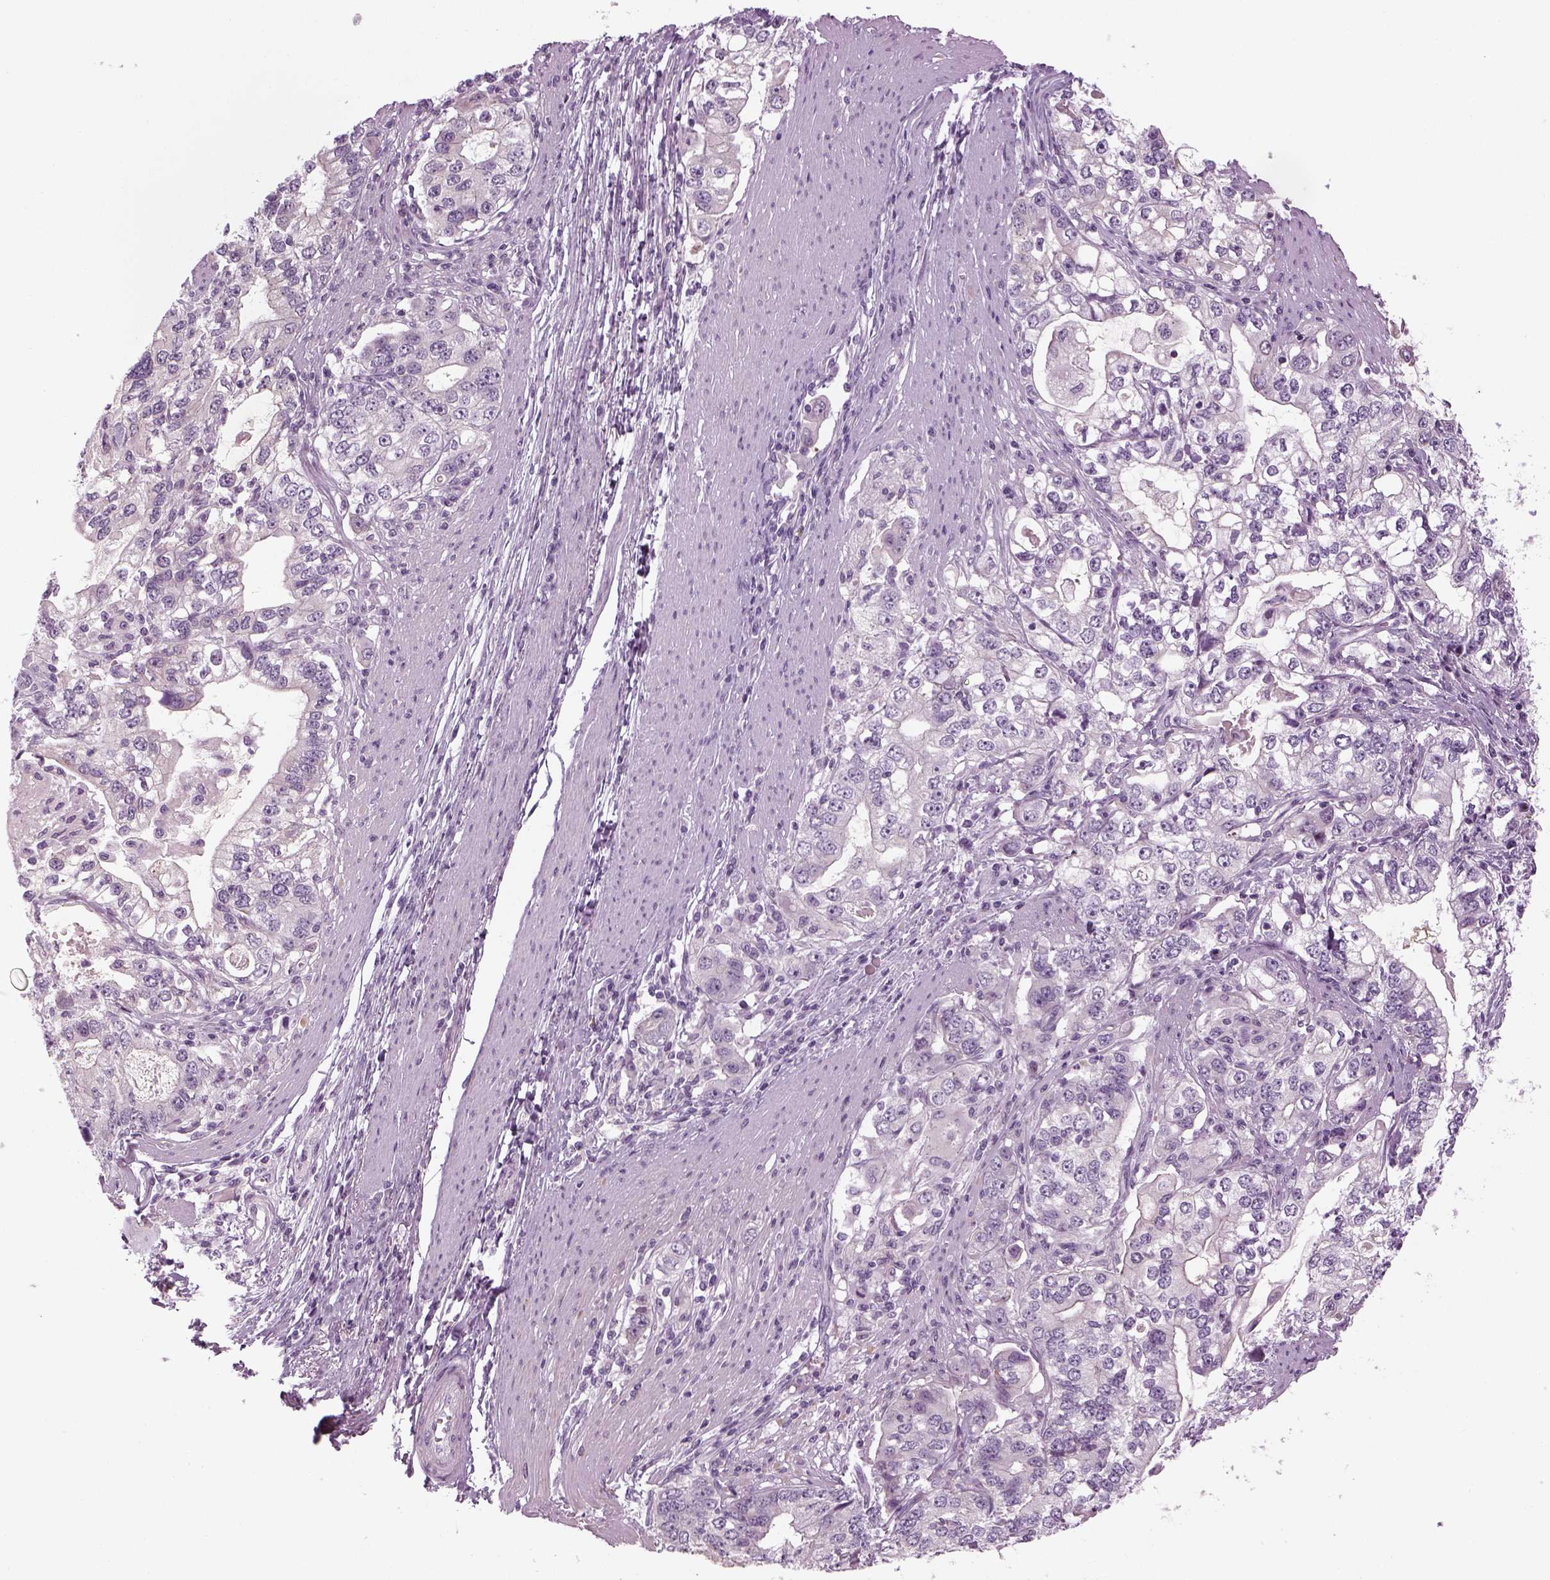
{"staining": {"intensity": "negative", "quantity": "none", "location": "none"}, "tissue": "stomach cancer", "cell_type": "Tumor cells", "image_type": "cancer", "snomed": [{"axis": "morphology", "description": "Adenocarcinoma, NOS"}, {"axis": "topography", "description": "Stomach, lower"}], "caption": "IHC micrograph of neoplastic tissue: human adenocarcinoma (stomach) stained with DAB demonstrates no significant protein staining in tumor cells.", "gene": "LRRIQ3", "patient": {"sex": "female", "age": 72}}